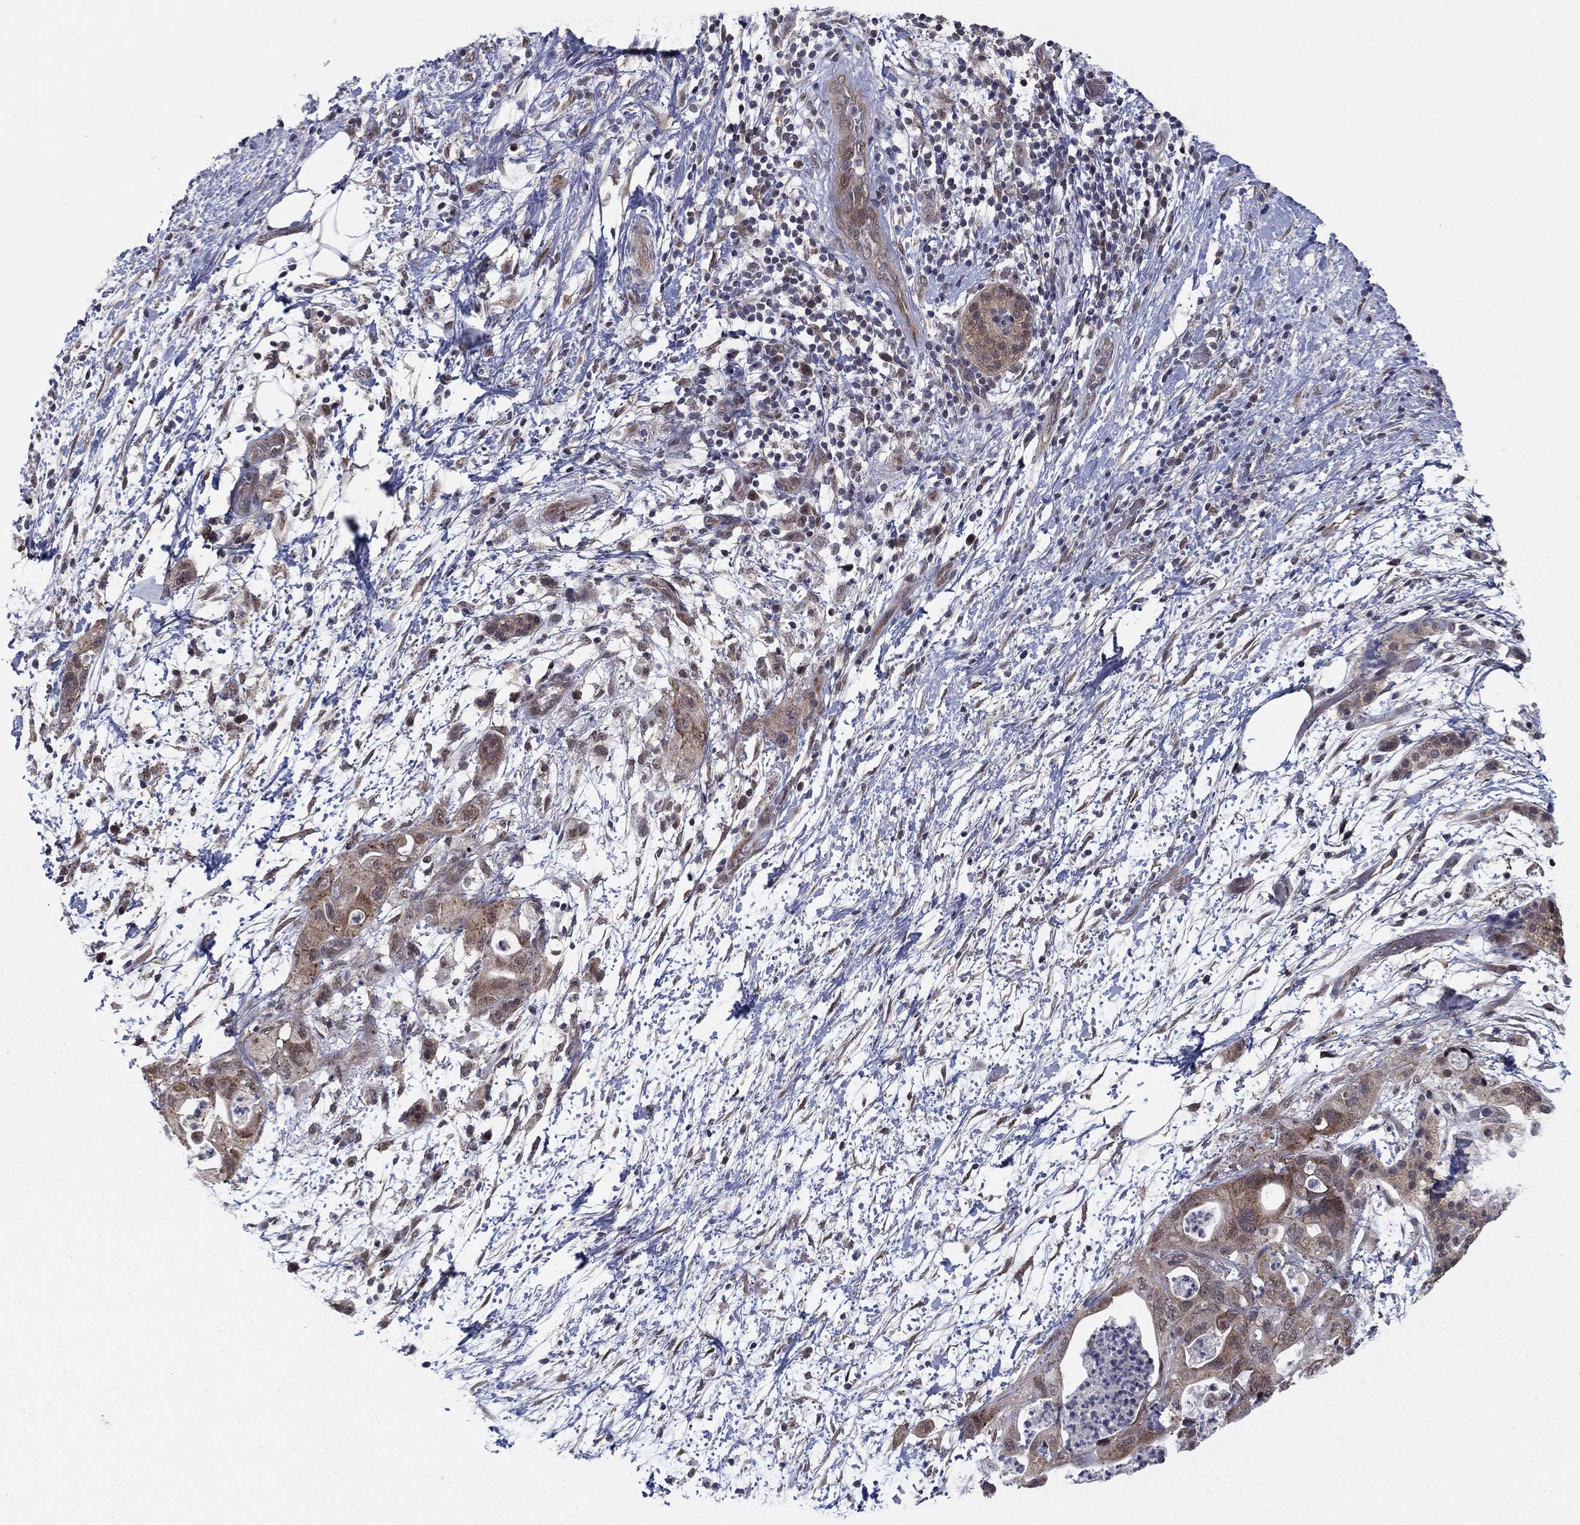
{"staining": {"intensity": "moderate", "quantity": "25%-75%", "location": "cytoplasmic/membranous"}, "tissue": "pancreatic cancer", "cell_type": "Tumor cells", "image_type": "cancer", "snomed": [{"axis": "morphology", "description": "Adenocarcinoma, NOS"}, {"axis": "topography", "description": "Pancreas"}], "caption": "Moderate cytoplasmic/membranous staining is present in approximately 25%-75% of tumor cells in pancreatic cancer (adenocarcinoma).", "gene": "PSMC1", "patient": {"sex": "female", "age": 72}}